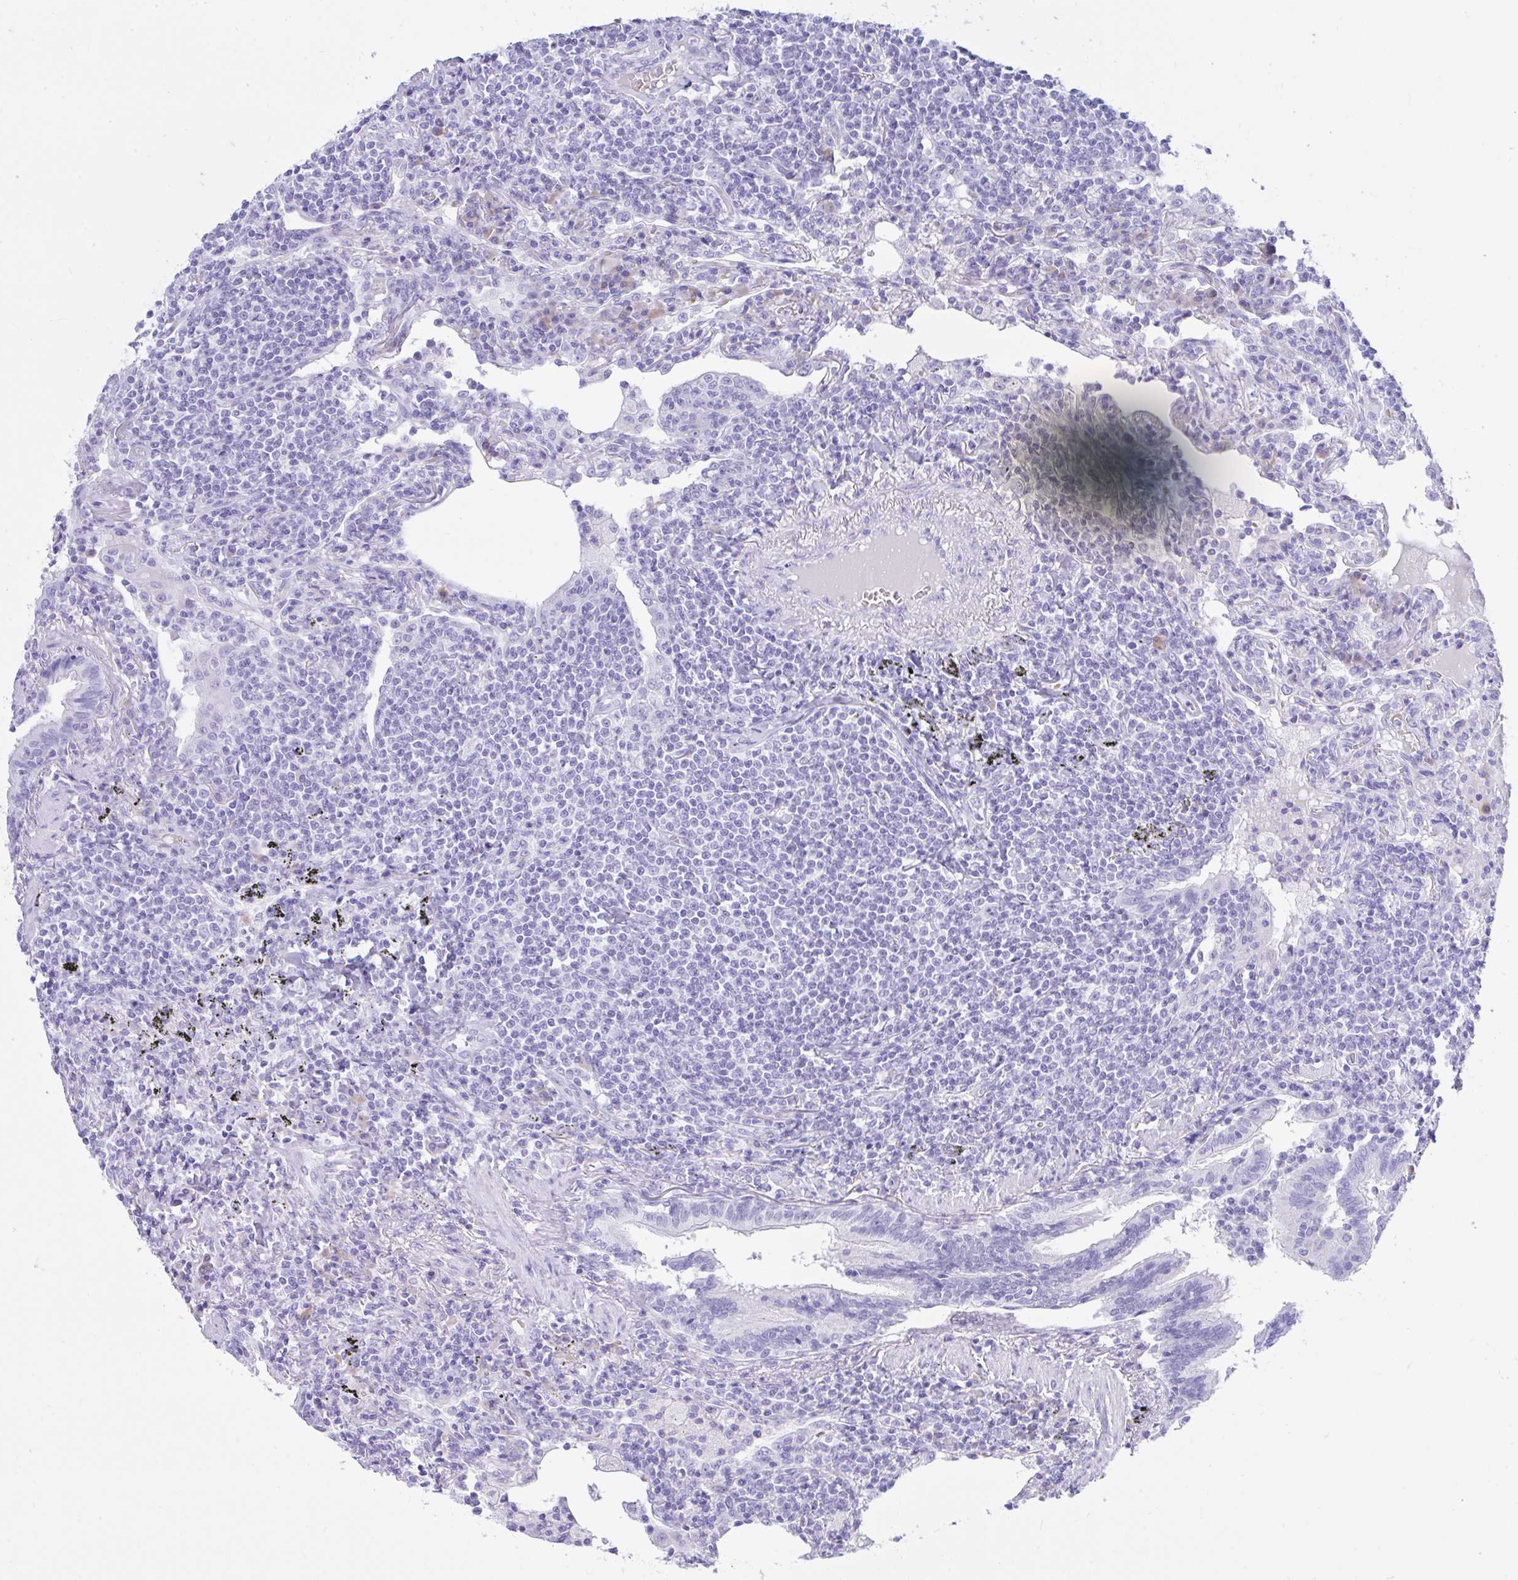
{"staining": {"intensity": "negative", "quantity": "none", "location": "none"}, "tissue": "lymphoma", "cell_type": "Tumor cells", "image_type": "cancer", "snomed": [{"axis": "morphology", "description": "Malignant lymphoma, non-Hodgkin's type, Low grade"}, {"axis": "topography", "description": "Lung"}], "caption": "High magnification brightfield microscopy of low-grade malignant lymphoma, non-Hodgkin's type stained with DAB (brown) and counterstained with hematoxylin (blue): tumor cells show no significant staining.", "gene": "SEL1L2", "patient": {"sex": "female", "age": 71}}